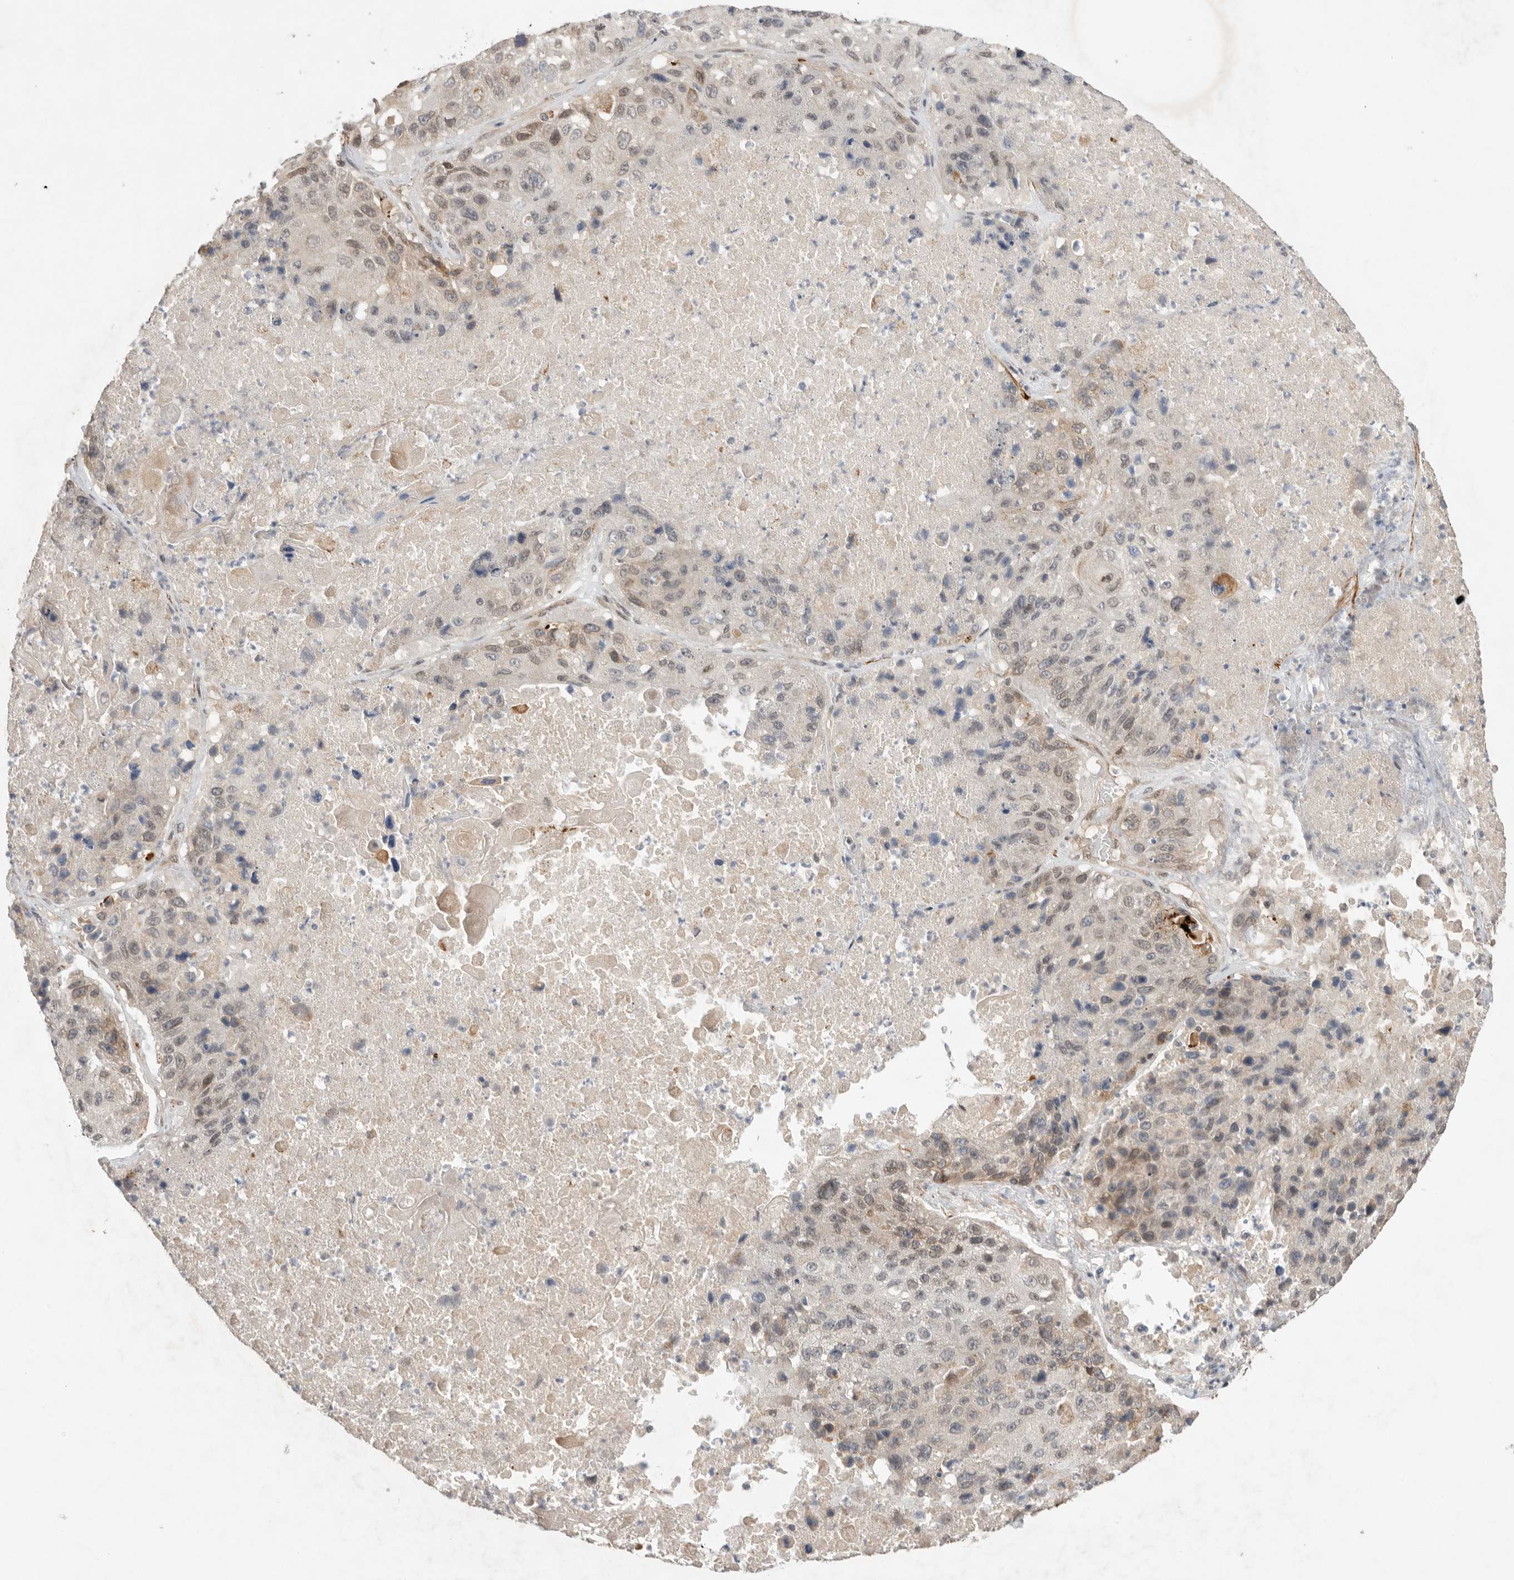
{"staining": {"intensity": "weak", "quantity": "25%-75%", "location": "cytoplasmic/membranous,nuclear"}, "tissue": "lung cancer", "cell_type": "Tumor cells", "image_type": "cancer", "snomed": [{"axis": "morphology", "description": "Squamous cell carcinoma, NOS"}, {"axis": "topography", "description": "Lung"}], "caption": "The histopathology image shows immunohistochemical staining of squamous cell carcinoma (lung). There is weak cytoplasmic/membranous and nuclear expression is identified in about 25%-75% of tumor cells.", "gene": "LEMD3", "patient": {"sex": "male", "age": 61}}